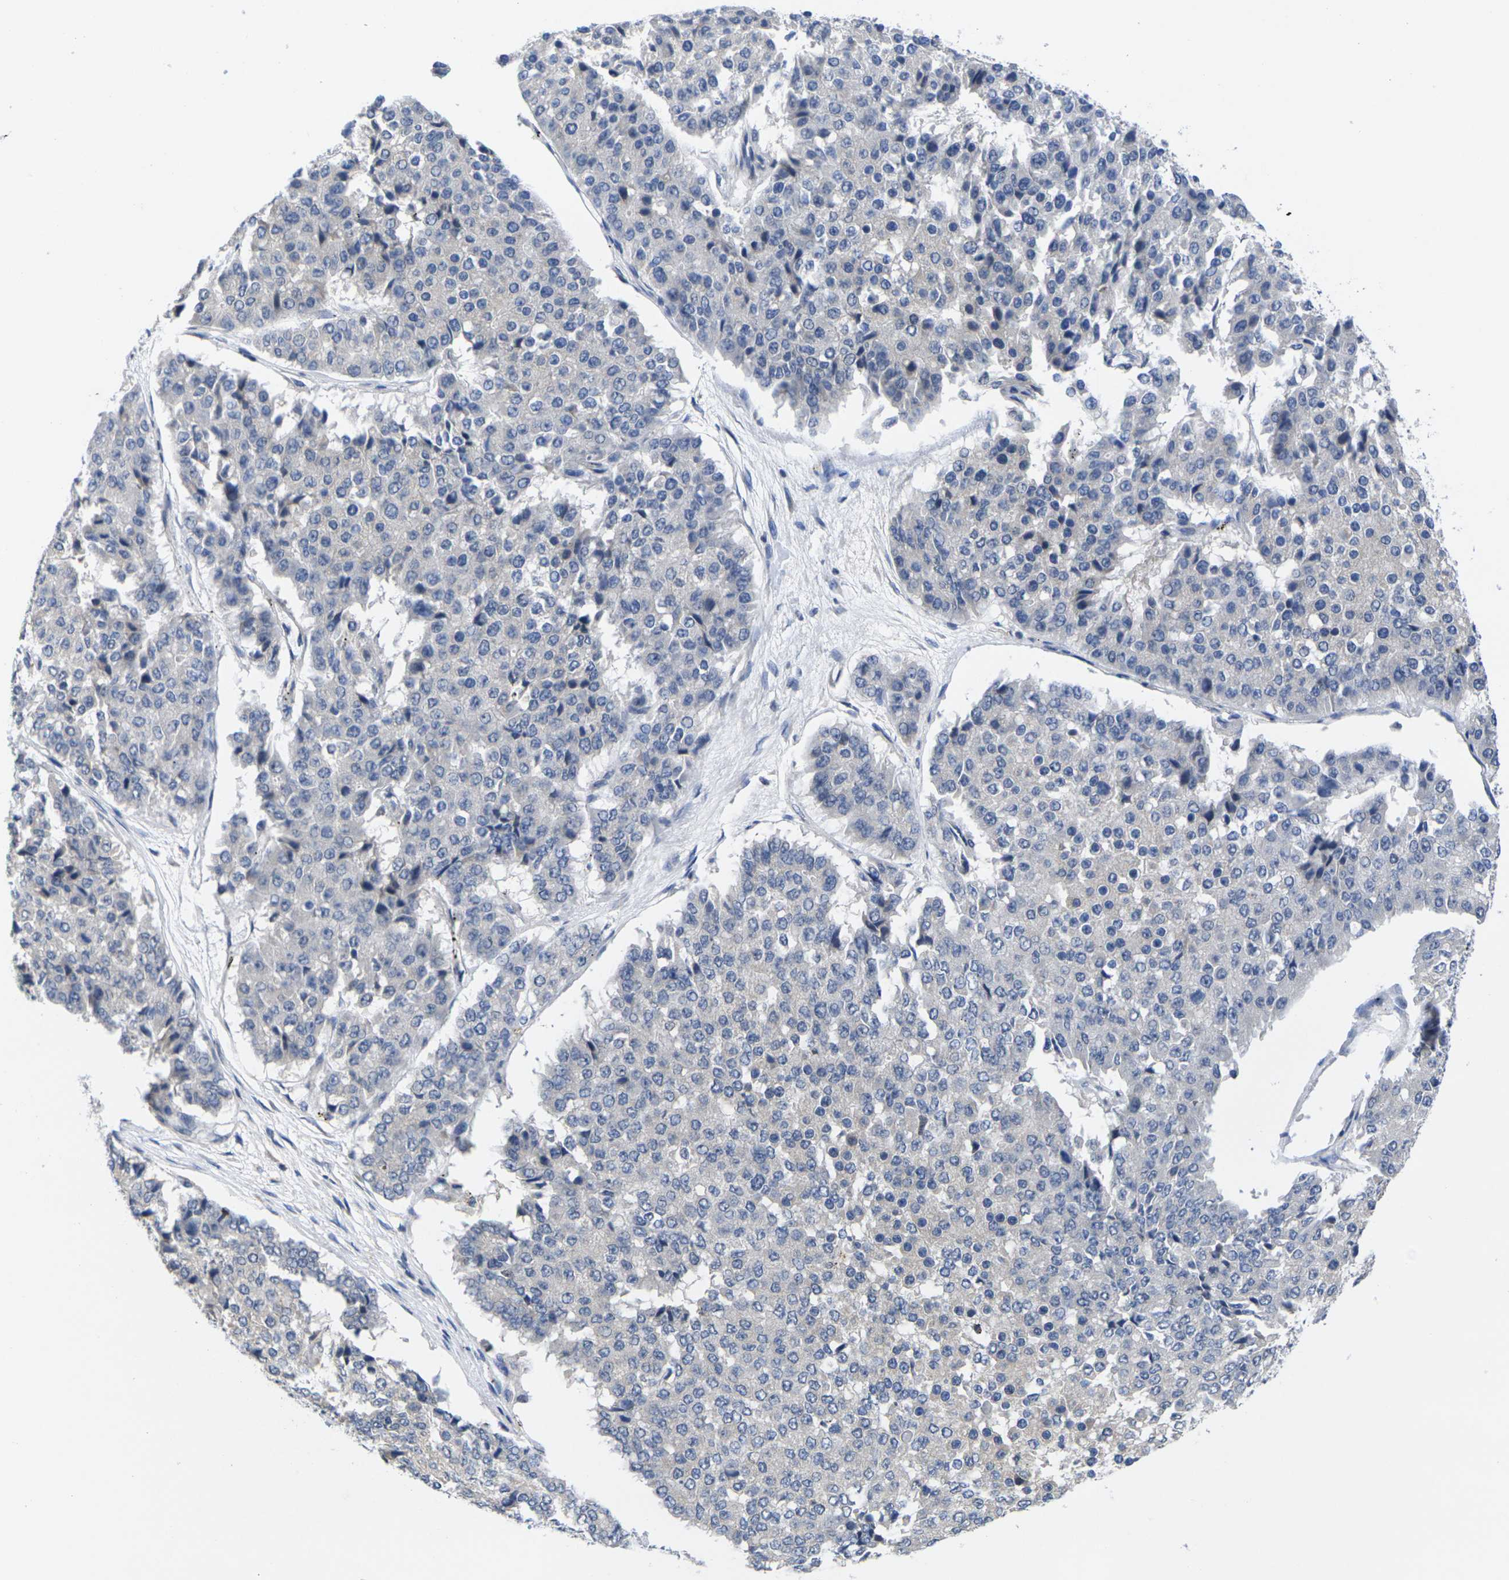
{"staining": {"intensity": "negative", "quantity": "none", "location": "none"}, "tissue": "pancreatic cancer", "cell_type": "Tumor cells", "image_type": "cancer", "snomed": [{"axis": "morphology", "description": "Adenocarcinoma, NOS"}, {"axis": "topography", "description": "Pancreas"}], "caption": "Immunohistochemistry micrograph of neoplastic tissue: human pancreatic cancer (adenocarcinoma) stained with DAB shows no significant protein positivity in tumor cells. The staining is performed using DAB (3,3'-diaminobenzidine) brown chromogen with nuclei counter-stained in using hematoxylin.", "gene": "IKZF1", "patient": {"sex": "male", "age": 50}}